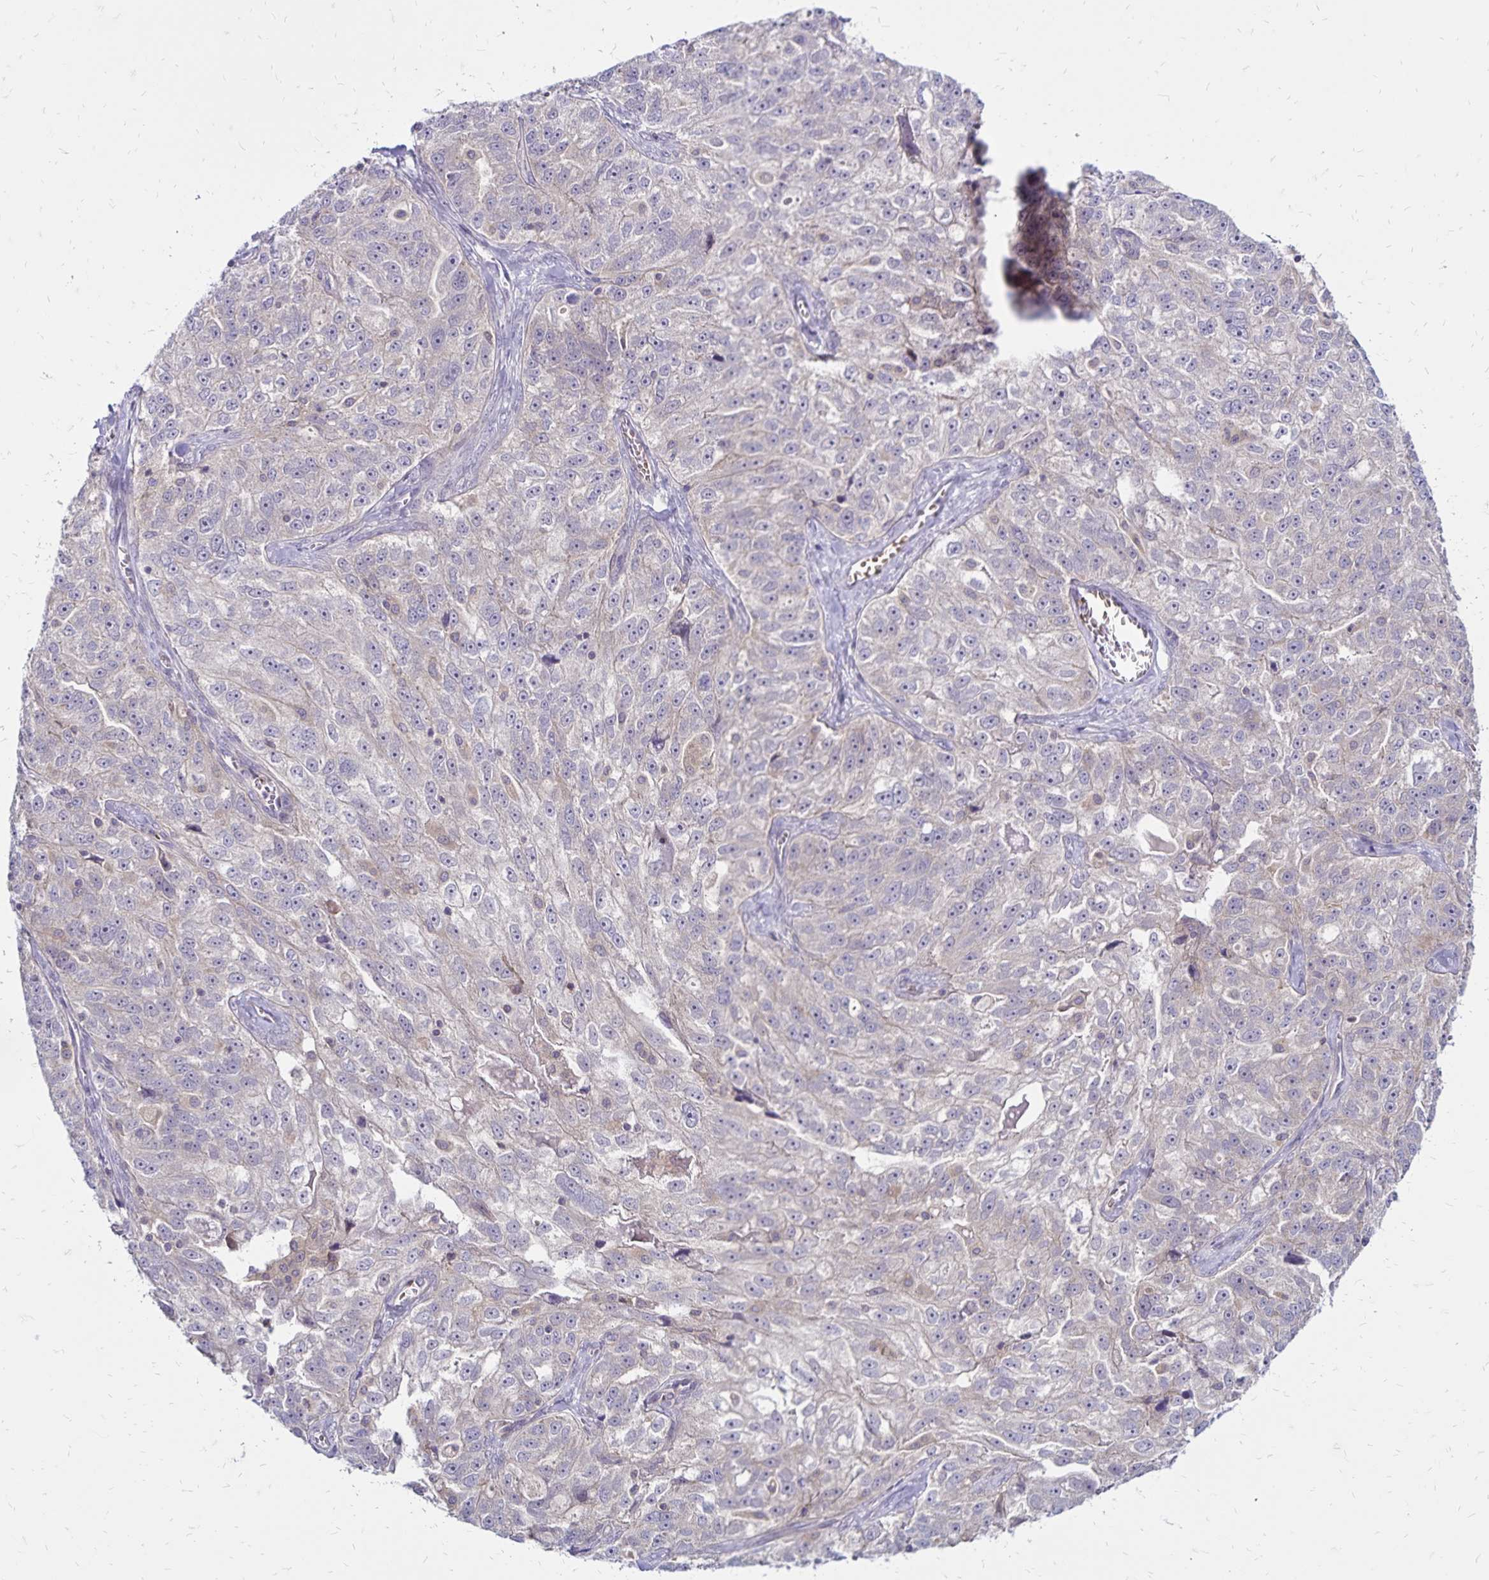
{"staining": {"intensity": "weak", "quantity": "<25%", "location": "cytoplasmic/membranous"}, "tissue": "ovarian cancer", "cell_type": "Tumor cells", "image_type": "cancer", "snomed": [{"axis": "morphology", "description": "Cystadenocarcinoma, serous, NOS"}, {"axis": "topography", "description": "Ovary"}], "caption": "This is a photomicrograph of IHC staining of ovarian cancer (serous cystadenocarcinoma), which shows no positivity in tumor cells.", "gene": "FSD1", "patient": {"sex": "female", "age": 51}}